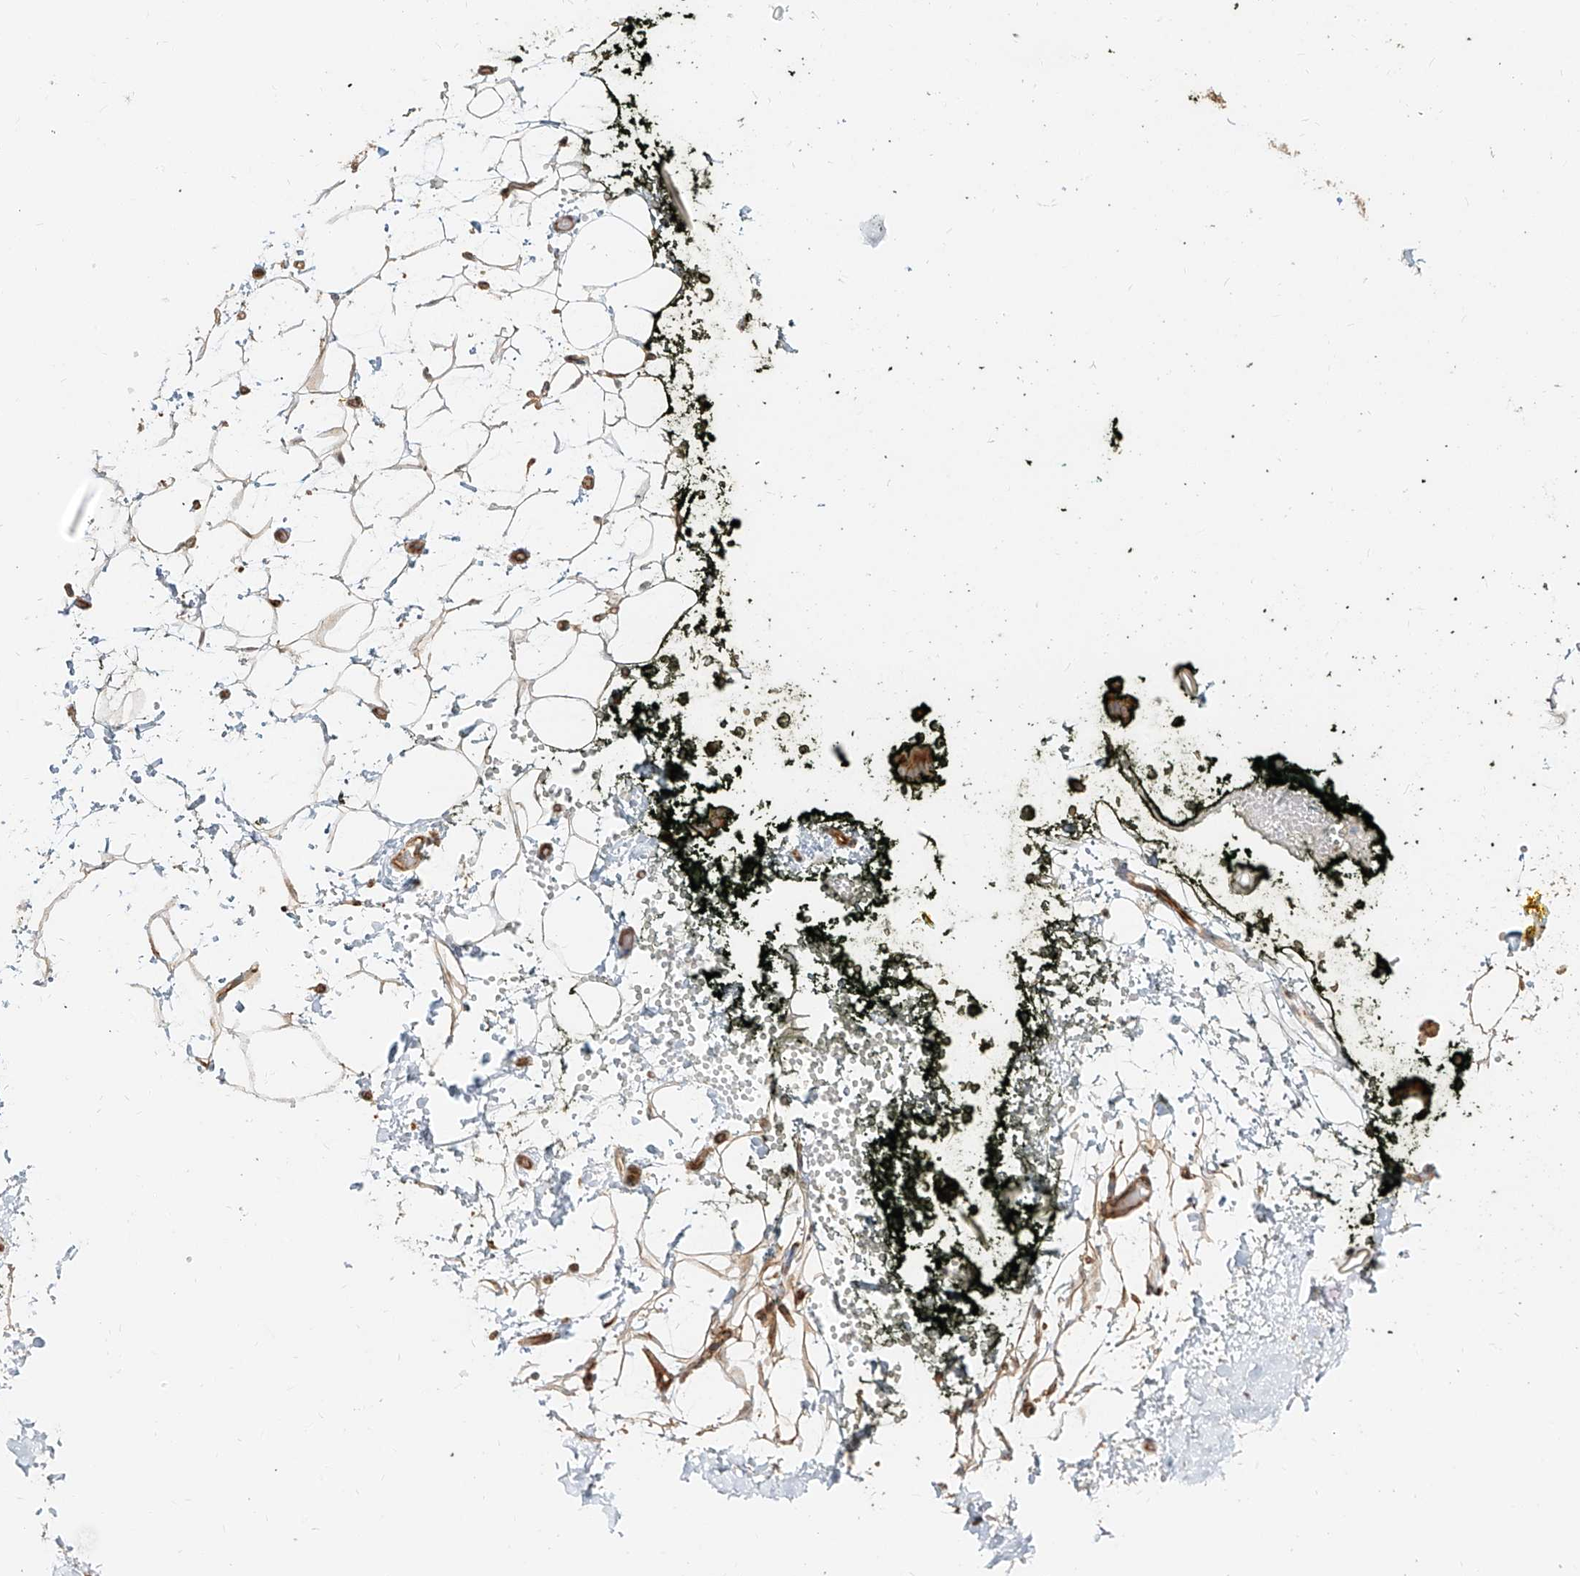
{"staining": {"intensity": "moderate", "quantity": ">75%", "location": "cytoplasmic/membranous"}, "tissue": "adipose tissue", "cell_type": "Adipocytes", "image_type": "normal", "snomed": [{"axis": "morphology", "description": "Normal tissue, NOS"}, {"axis": "morphology", "description": "Adenocarcinoma, NOS"}, {"axis": "topography", "description": "Pancreas"}, {"axis": "topography", "description": "Peripheral nerve tissue"}], "caption": "Immunohistochemical staining of benign adipose tissue exhibits medium levels of moderate cytoplasmic/membranous staining in about >75% of adipocytes. Using DAB (brown) and hematoxylin (blue) stains, captured at high magnification using brightfield microscopy.", "gene": "UBE2K", "patient": {"sex": "male", "age": 59}}